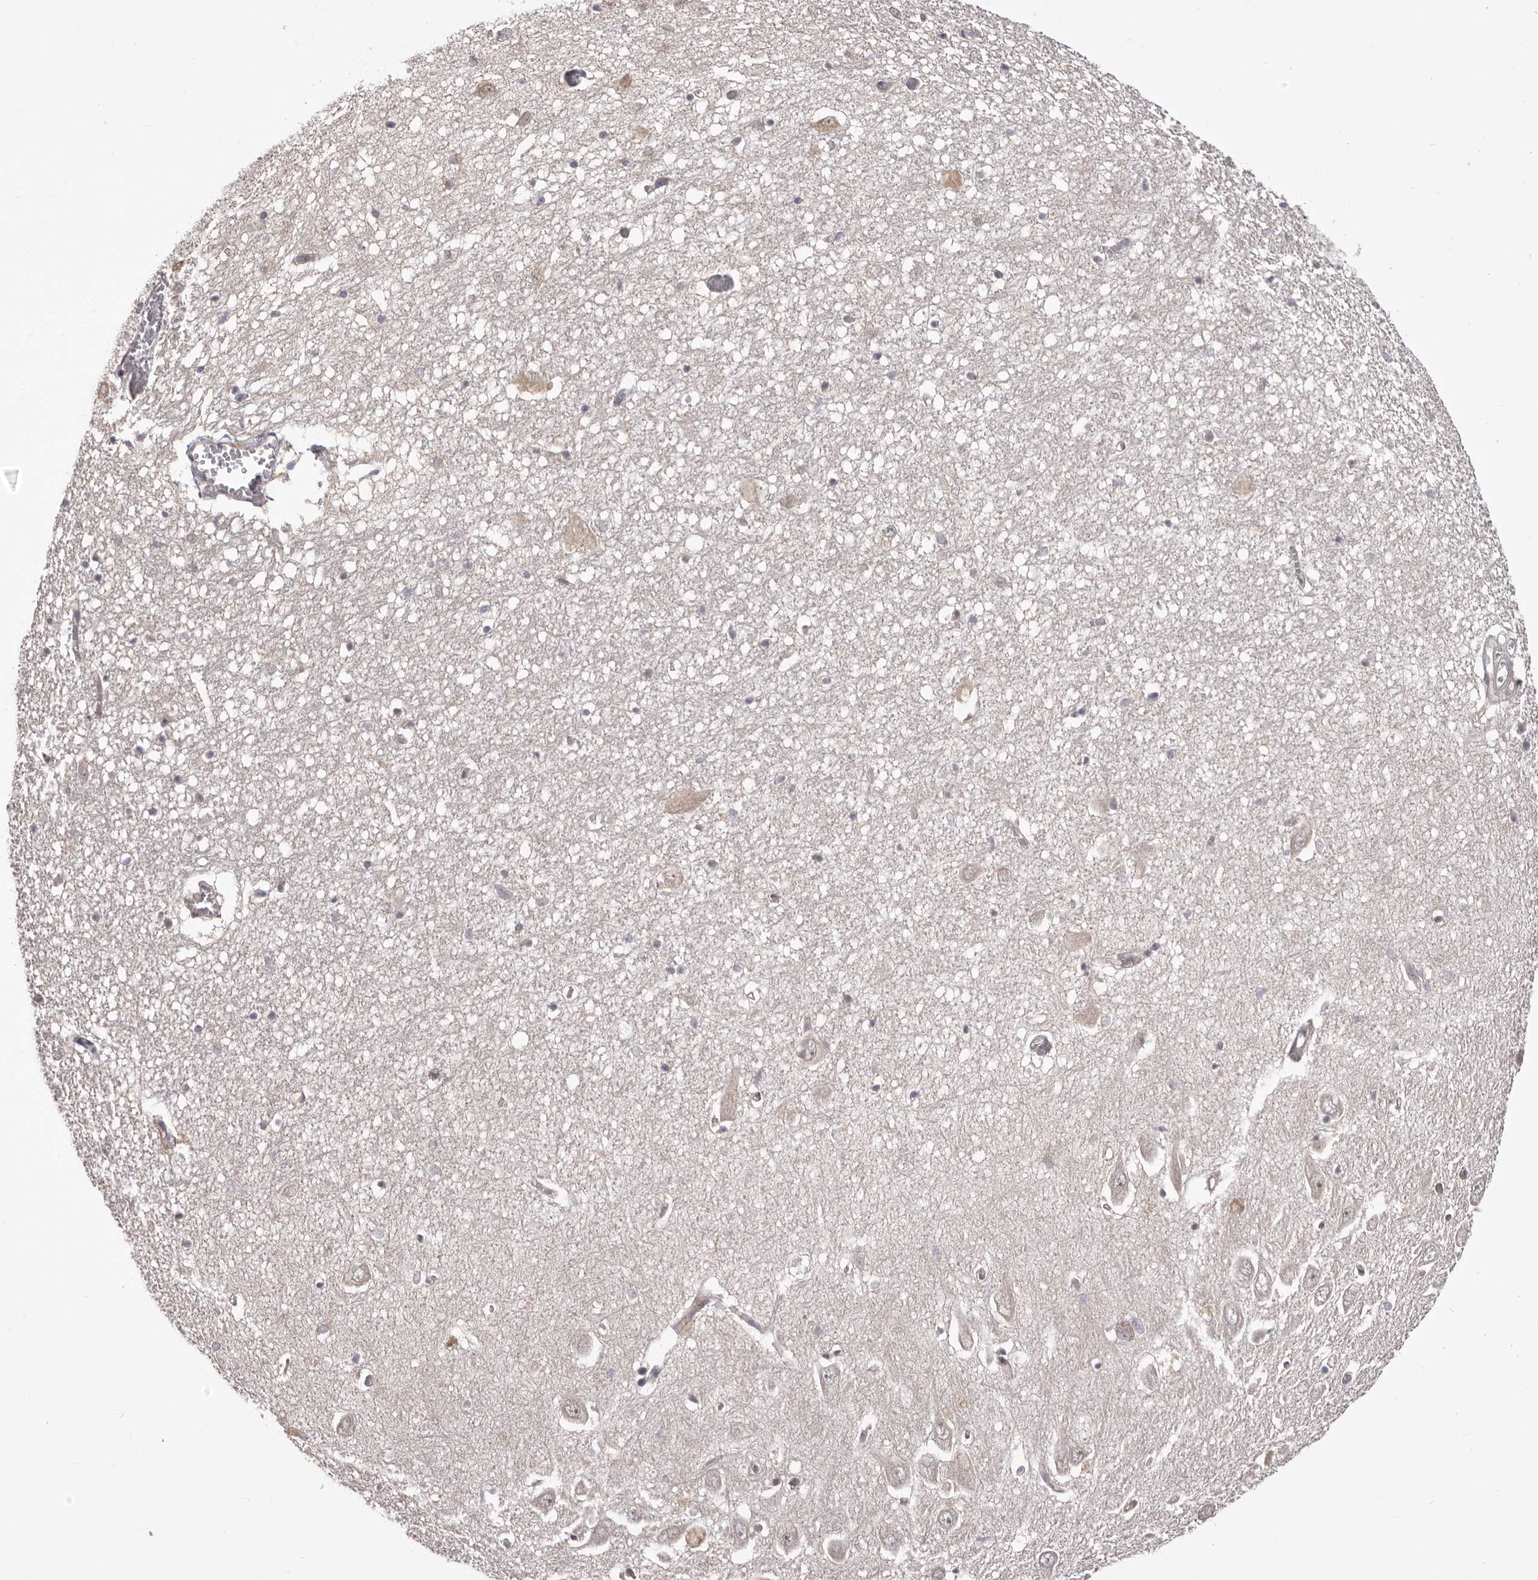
{"staining": {"intensity": "weak", "quantity": "<25%", "location": "cytoplasmic/membranous"}, "tissue": "hippocampus", "cell_type": "Glial cells", "image_type": "normal", "snomed": [{"axis": "morphology", "description": "Normal tissue, NOS"}, {"axis": "topography", "description": "Hippocampus"}], "caption": "IHC of normal human hippocampus displays no expression in glial cells. (Brightfield microscopy of DAB (3,3'-diaminobenzidine) IHC at high magnification).", "gene": "OTUD3", "patient": {"sex": "female", "age": 64}}